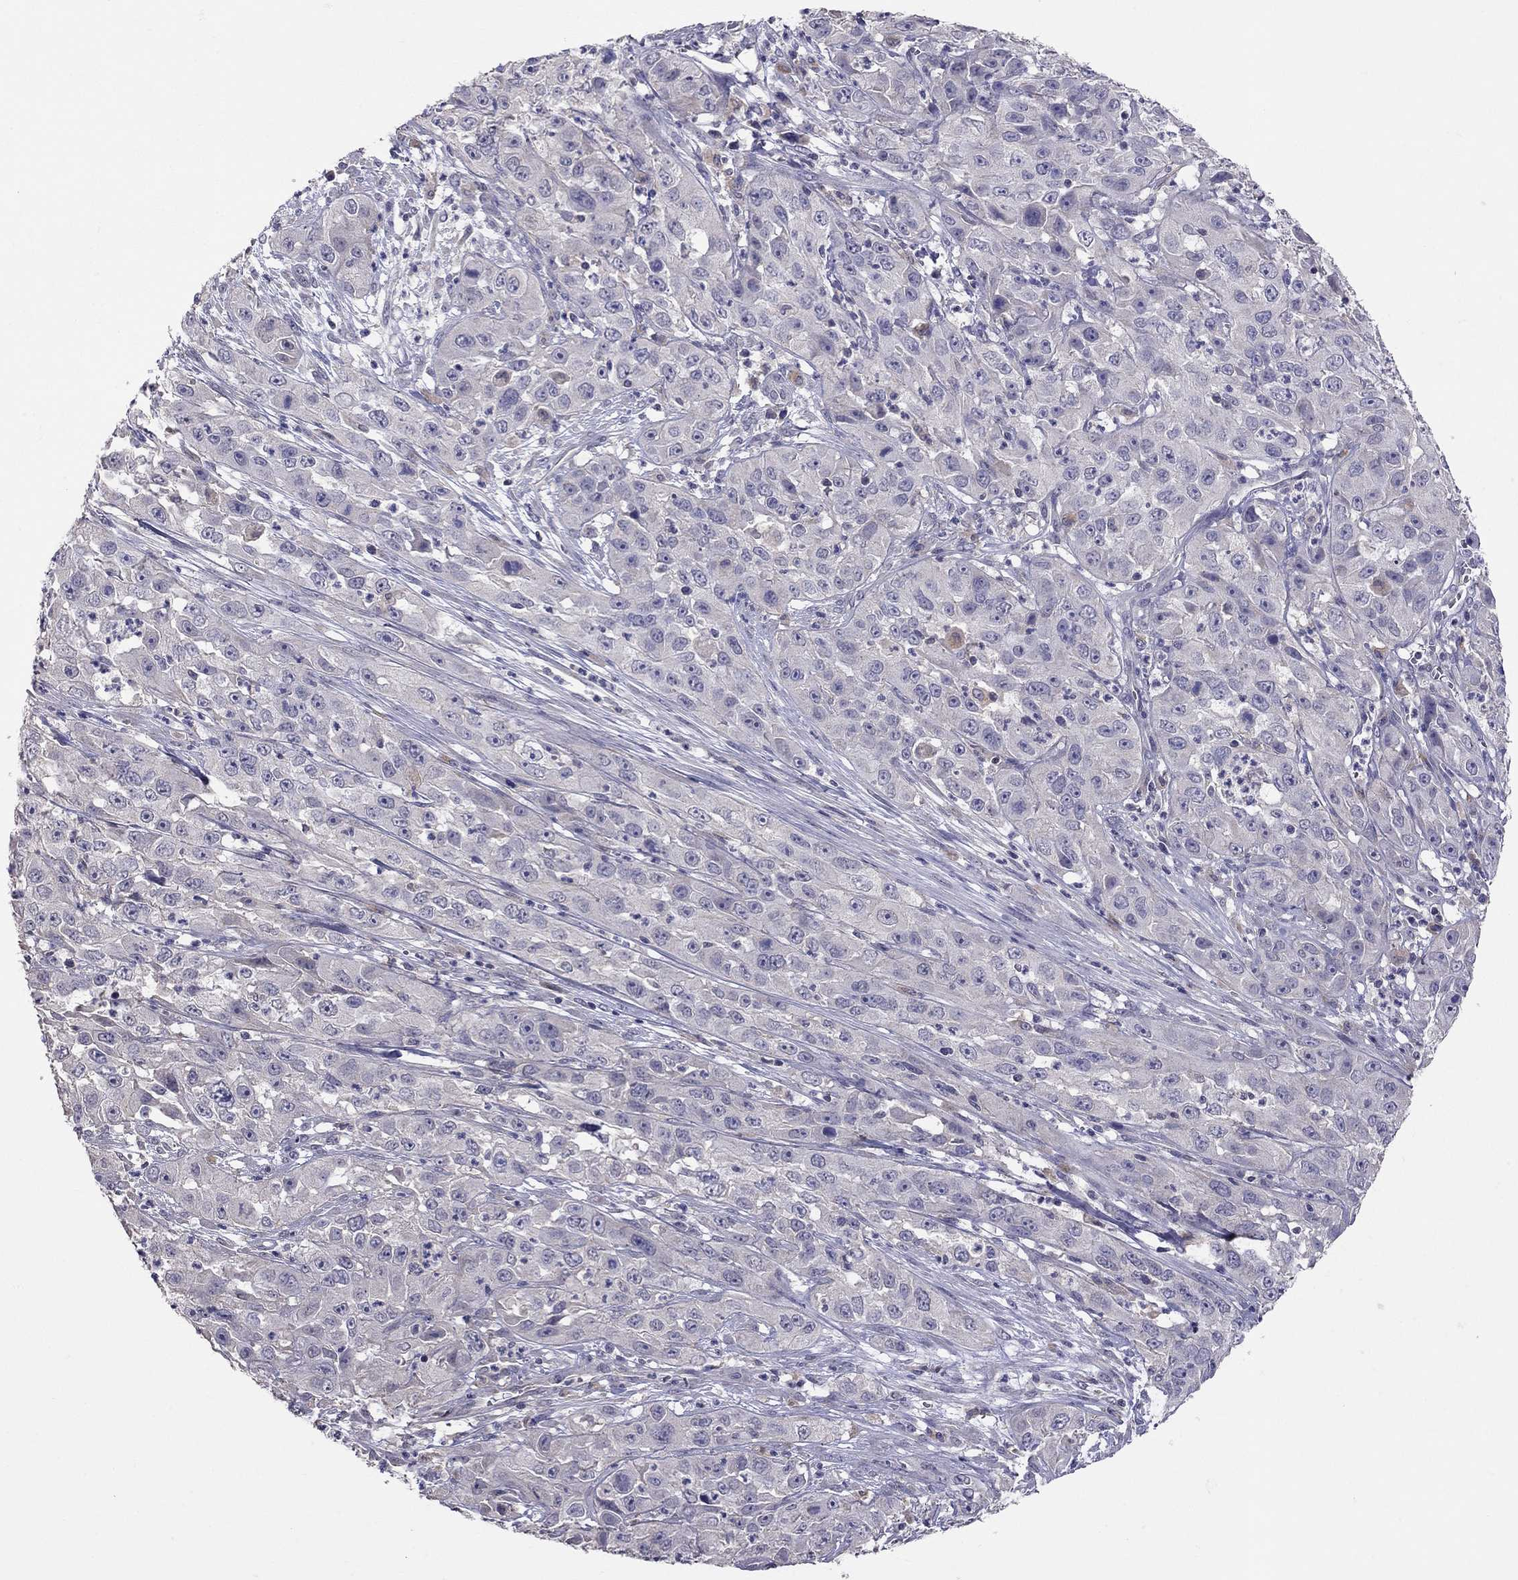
{"staining": {"intensity": "negative", "quantity": "none", "location": "none"}, "tissue": "cervical cancer", "cell_type": "Tumor cells", "image_type": "cancer", "snomed": [{"axis": "morphology", "description": "Squamous cell carcinoma, NOS"}, {"axis": "topography", "description": "Cervix"}], "caption": "Immunohistochemistry image of human cervical cancer stained for a protein (brown), which shows no expression in tumor cells. (DAB (3,3'-diaminobenzidine) IHC with hematoxylin counter stain).", "gene": "RTP5", "patient": {"sex": "female", "age": 32}}